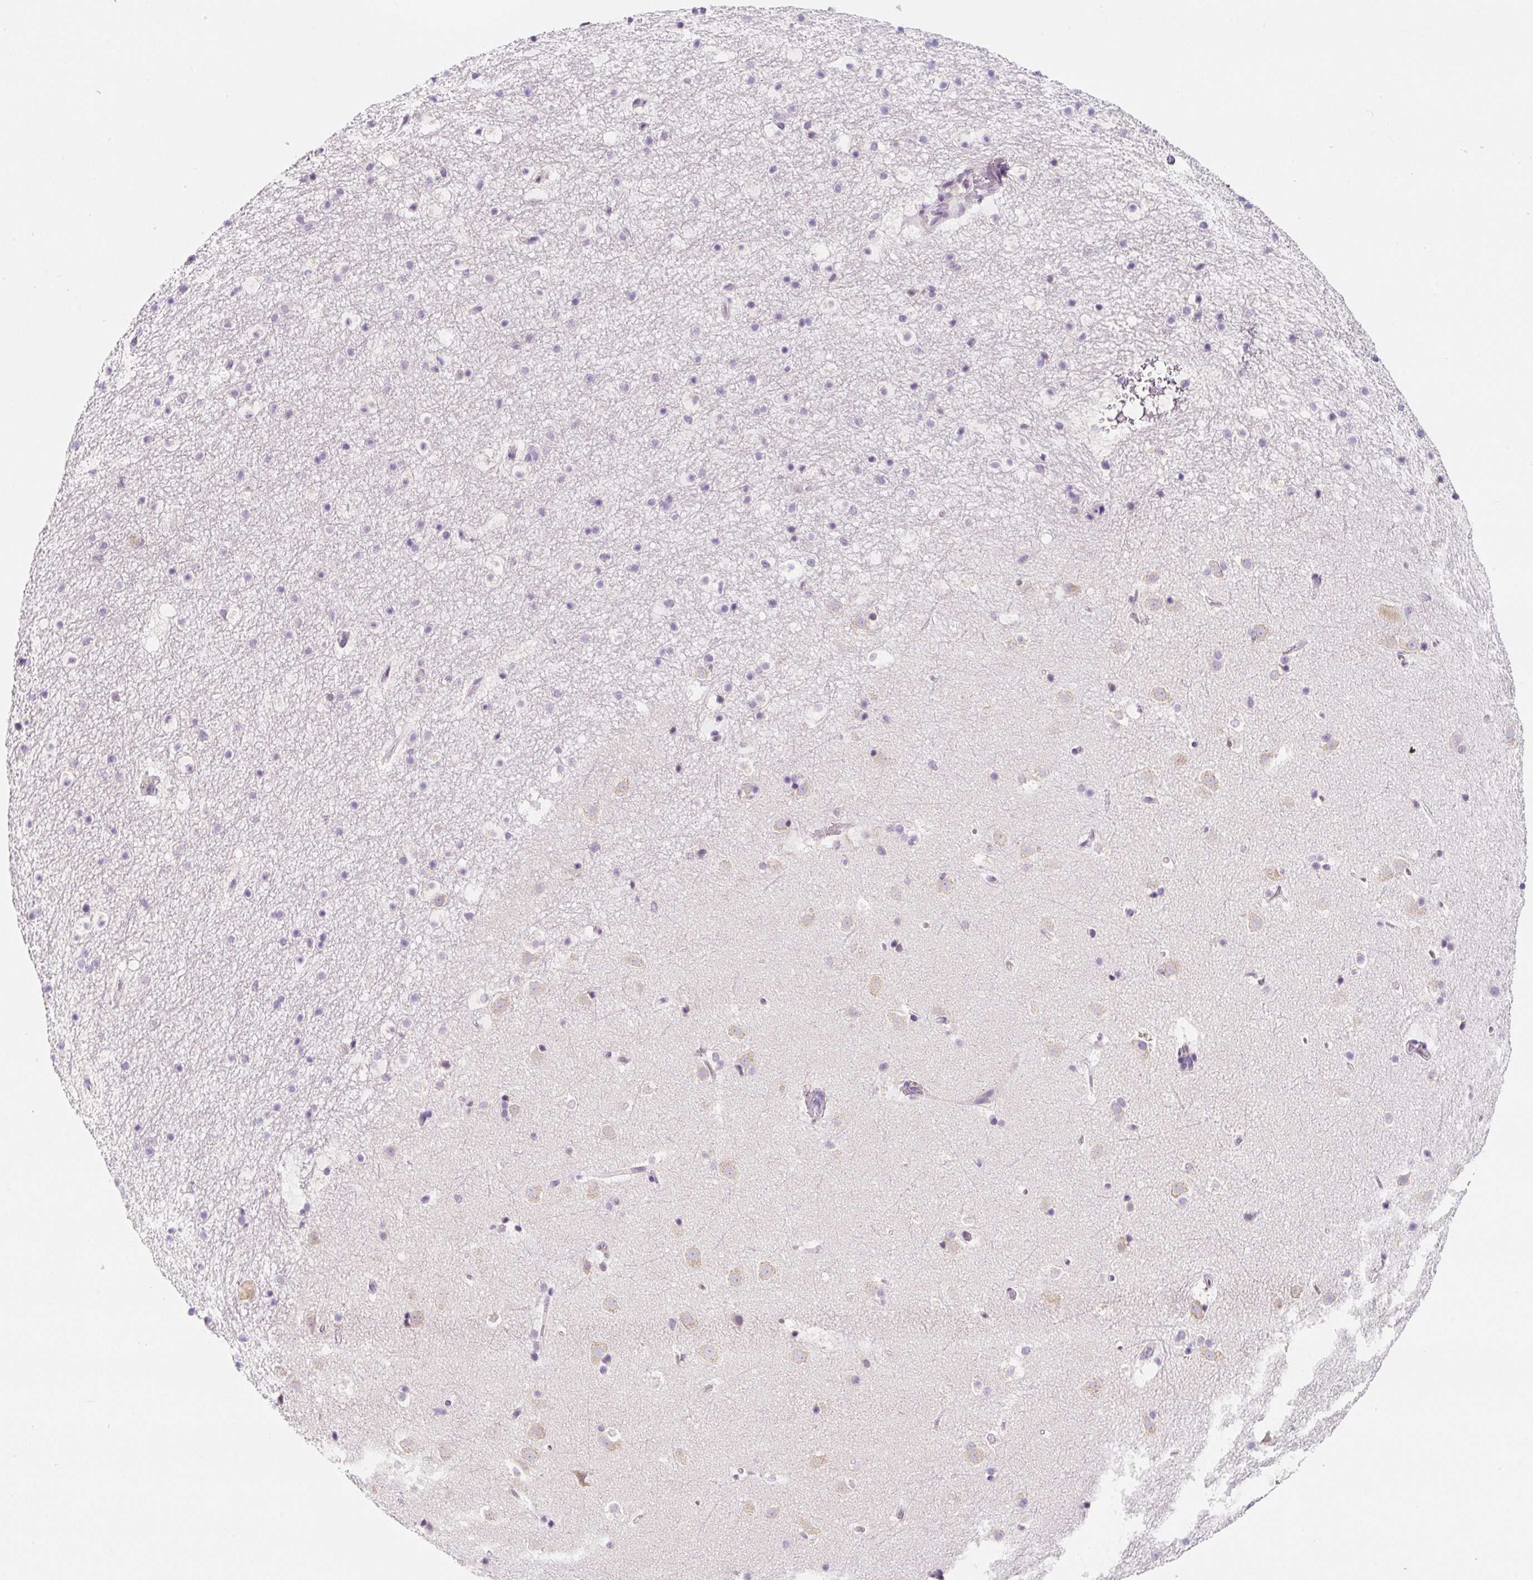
{"staining": {"intensity": "negative", "quantity": "none", "location": "none"}, "tissue": "caudate", "cell_type": "Glial cells", "image_type": "normal", "snomed": [{"axis": "morphology", "description": "Normal tissue, NOS"}, {"axis": "topography", "description": "Lateral ventricle wall"}], "caption": "An IHC histopathology image of benign caudate is shown. There is no staining in glial cells of caudate.", "gene": "DDOST", "patient": {"sex": "male", "age": 37}}